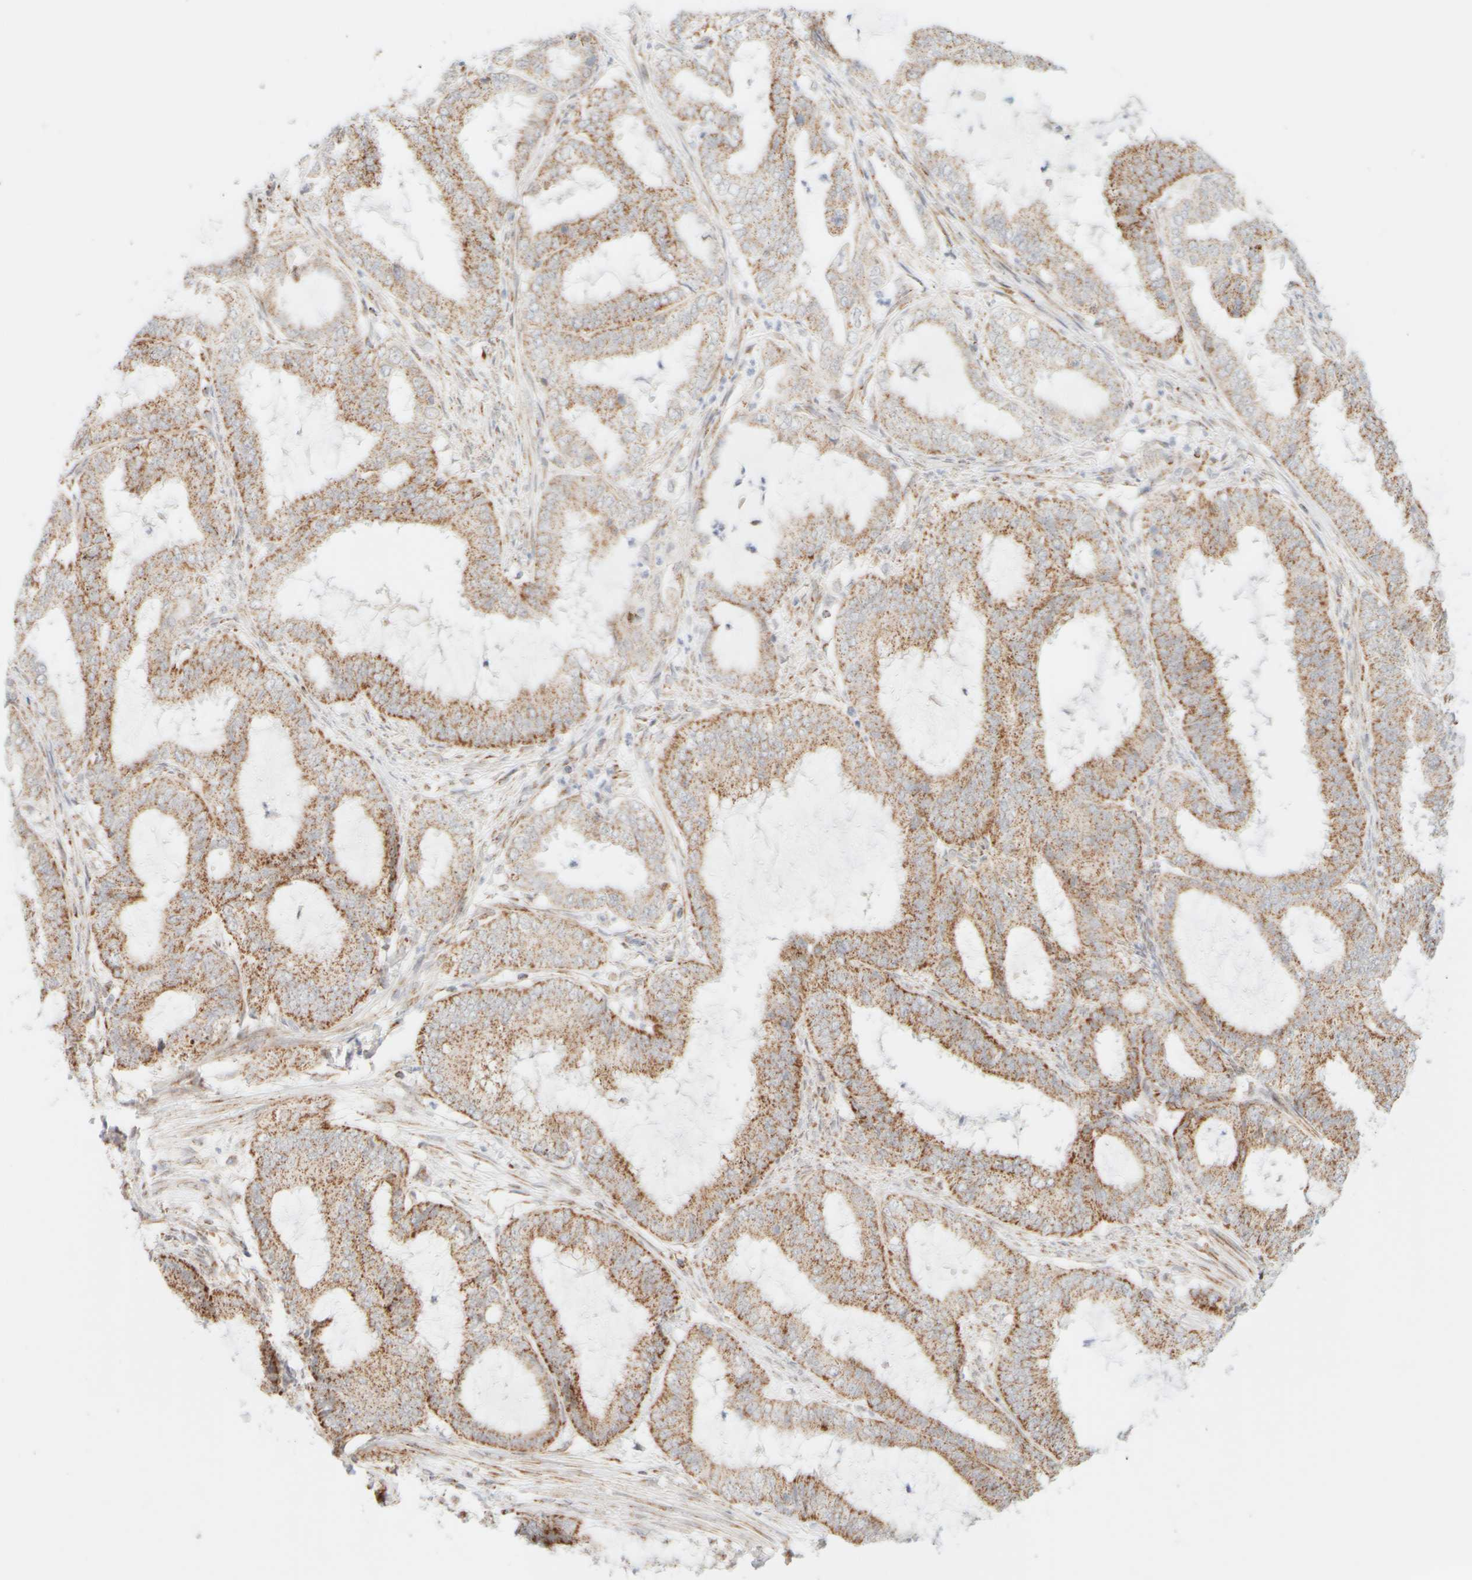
{"staining": {"intensity": "moderate", "quantity": ">75%", "location": "cytoplasmic/membranous"}, "tissue": "endometrial cancer", "cell_type": "Tumor cells", "image_type": "cancer", "snomed": [{"axis": "morphology", "description": "Adenocarcinoma, NOS"}, {"axis": "topography", "description": "Endometrium"}], "caption": "A high-resolution image shows IHC staining of endometrial cancer (adenocarcinoma), which exhibits moderate cytoplasmic/membranous staining in approximately >75% of tumor cells.", "gene": "PPM1K", "patient": {"sex": "female", "age": 51}}